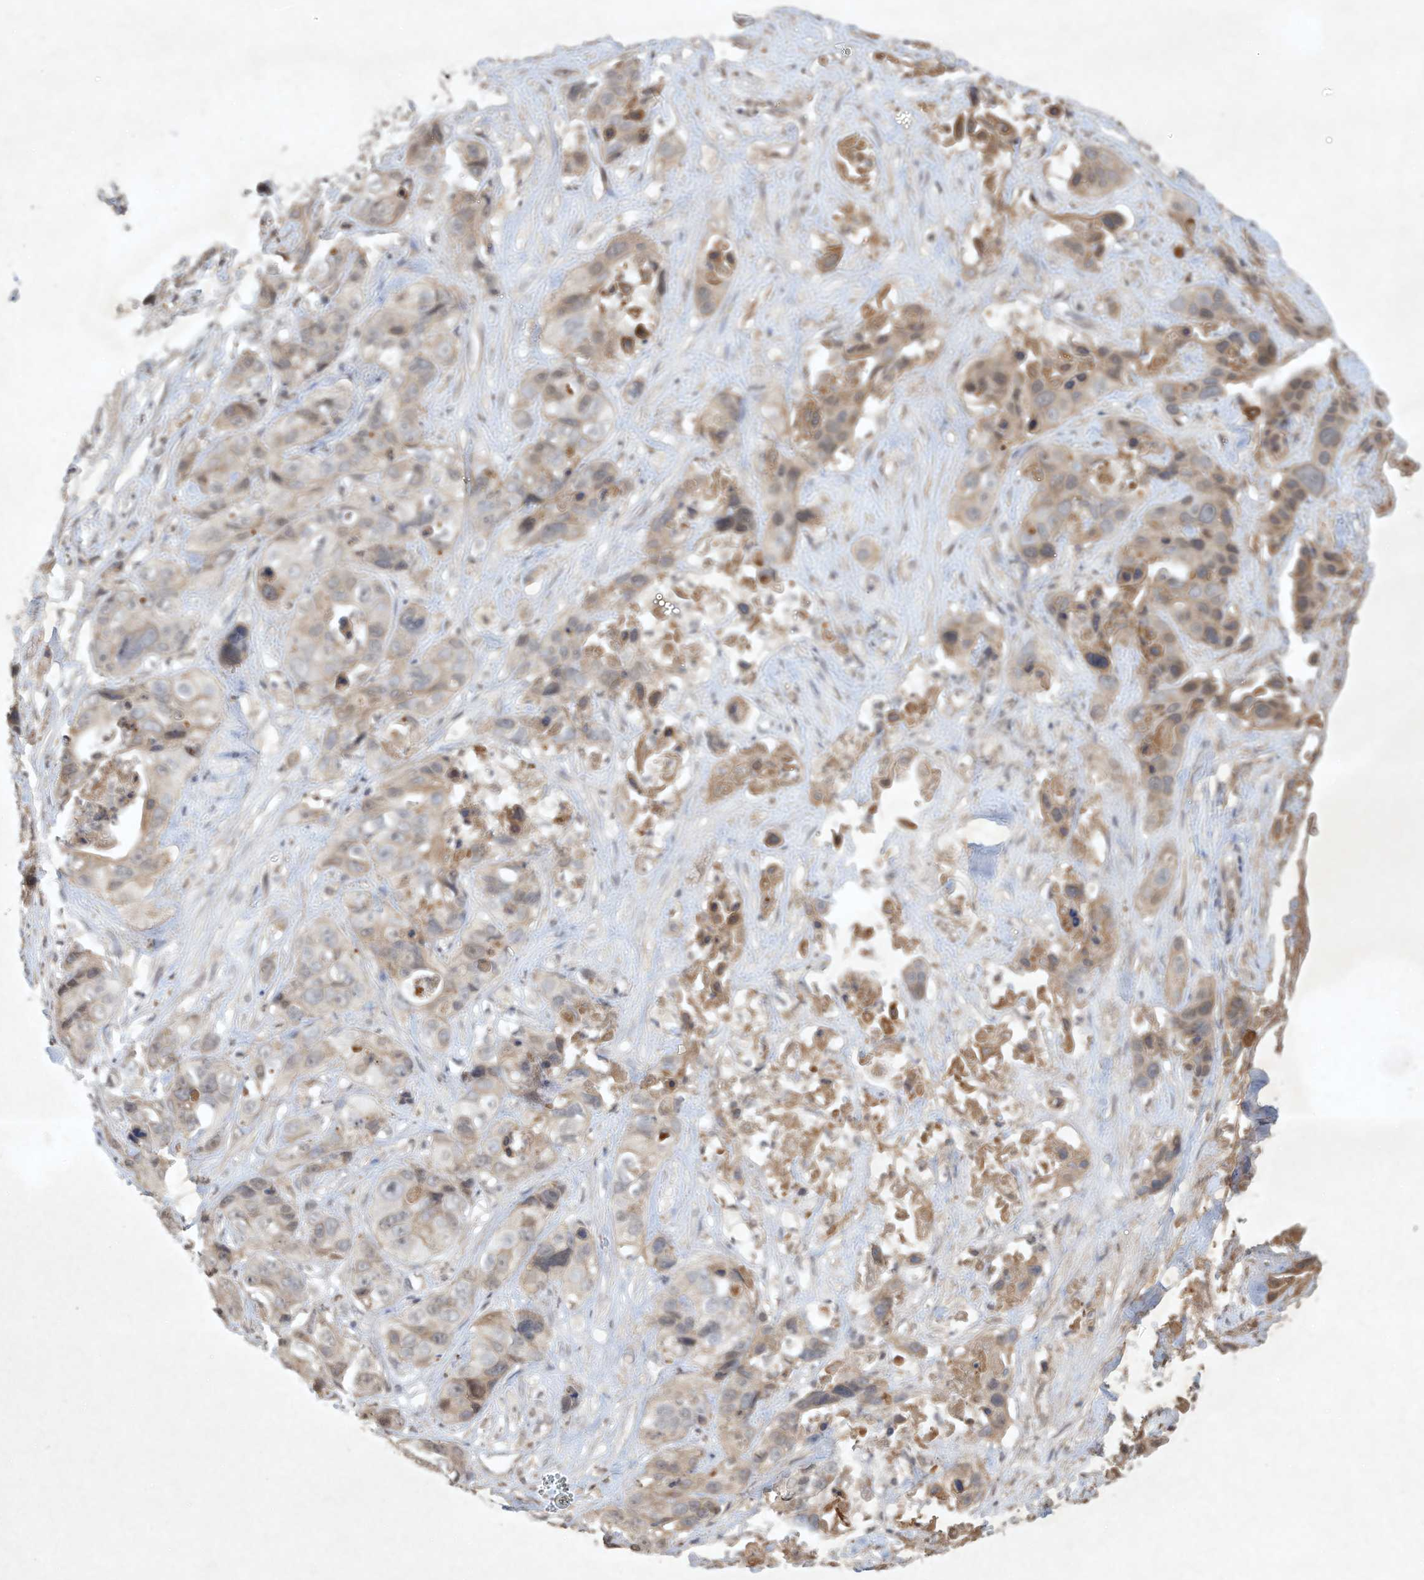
{"staining": {"intensity": "weak", "quantity": ">75%", "location": "cytoplasmic/membranous"}, "tissue": "liver cancer", "cell_type": "Tumor cells", "image_type": "cancer", "snomed": [{"axis": "morphology", "description": "Cholangiocarcinoma"}, {"axis": "topography", "description": "Liver"}], "caption": "This image demonstrates IHC staining of liver cholangiocarcinoma, with low weak cytoplasmic/membranous positivity in approximately >75% of tumor cells.", "gene": "BTRC", "patient": {"sex": "female", "age": 61}}